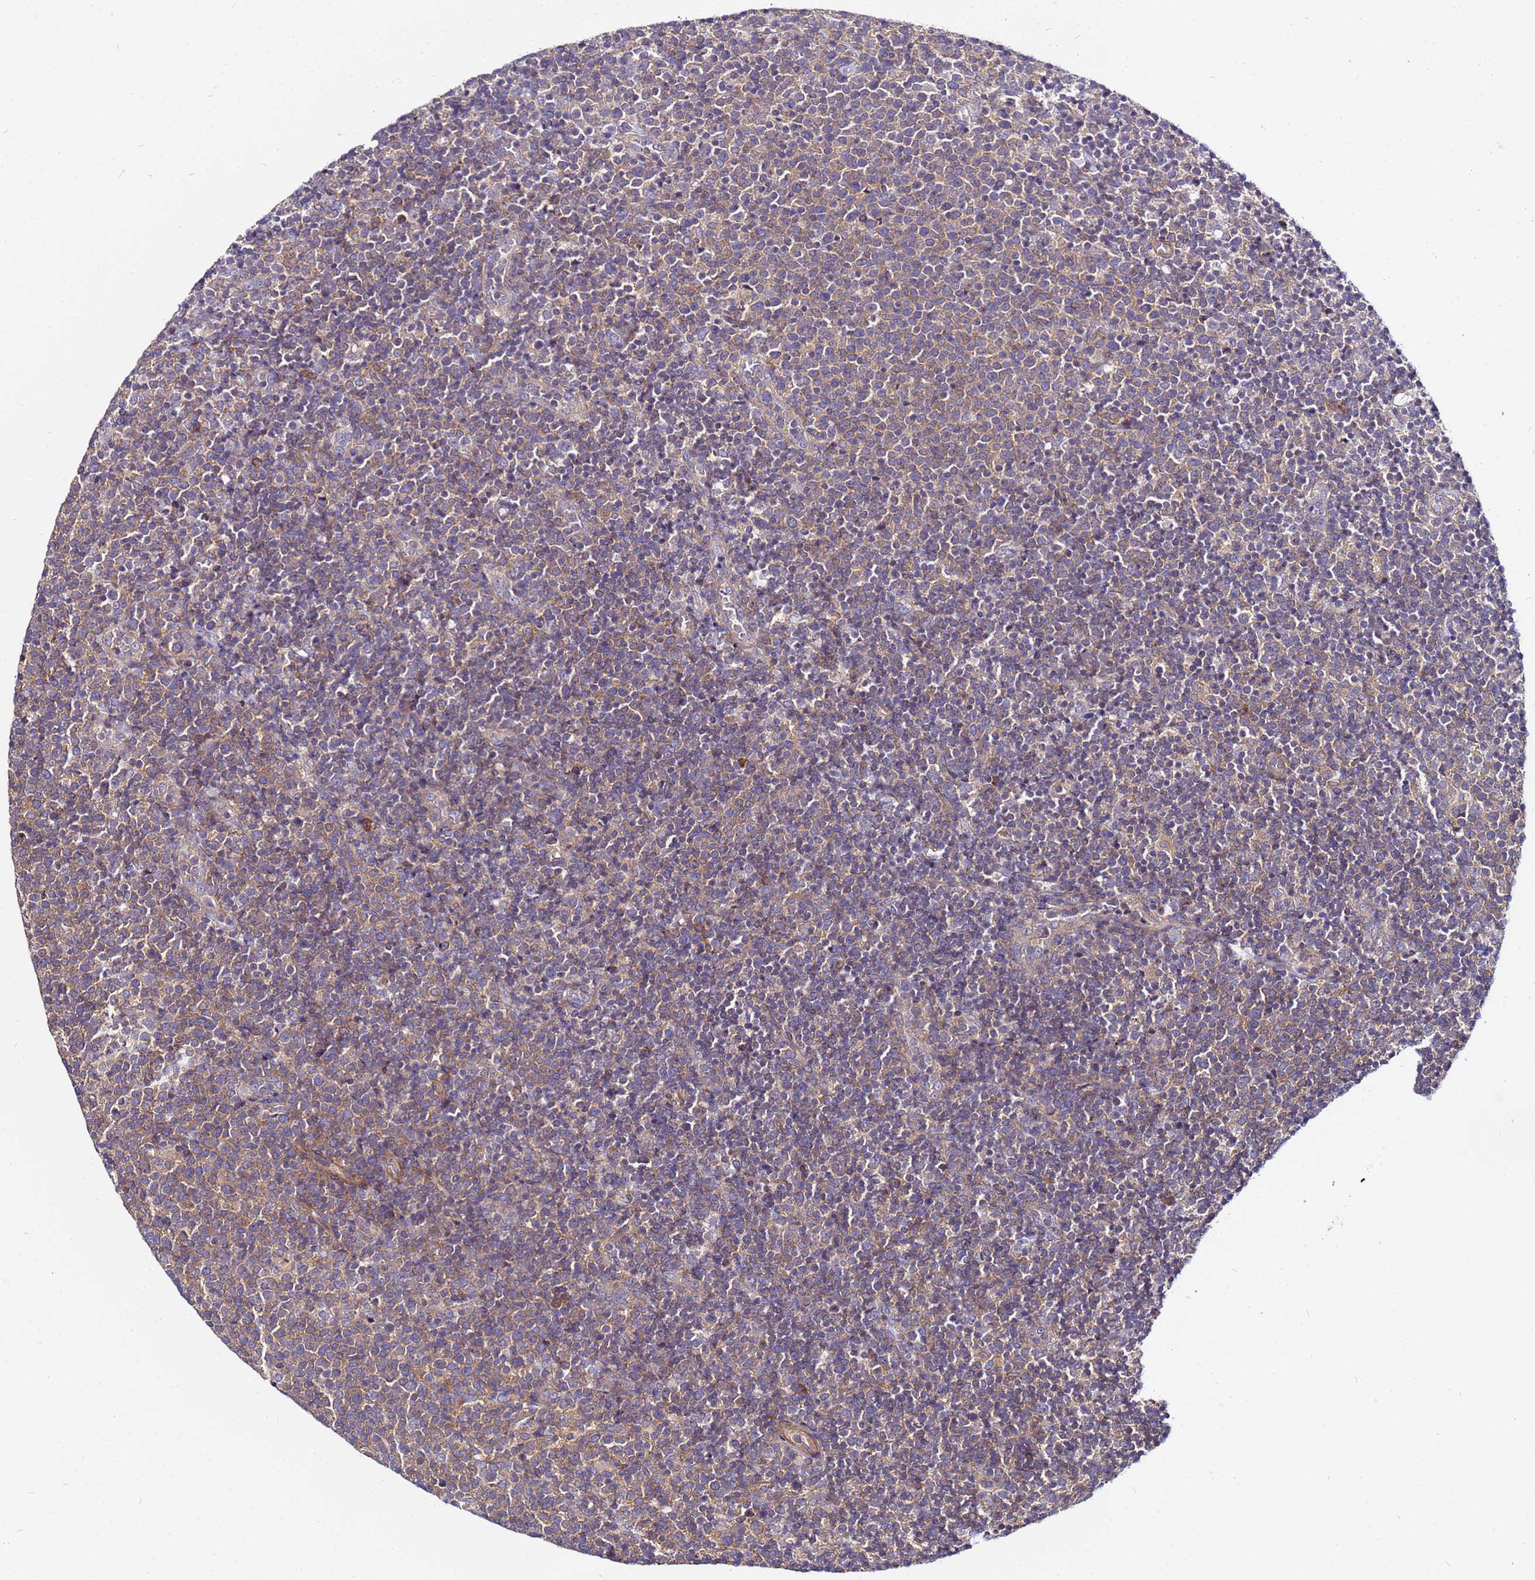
{"staining": {"intensity": "weak", "quantity": ">75%", "location": "cytoplasmic/membranous"}, "tissue": "lymphoma", "cell_type": "Tumor cells", "image_type": "cancer", "snomed": [{"axis": "morphology", "description": "Malignant lymphoma, non-Hodgkin's type, High grade"}, {"axis": "topography", "description": "Lymph node"}], "caption": "This photomicrograph exhibits immunohistochemistry staining of malignant lymphoma, non-Hodgkin's type (high-grade), with low weak cytoplasmic/membranous staining in about >75% of tumor cells.", "gene": "STK38", "patient": {"sex": "male", "age": 61}}